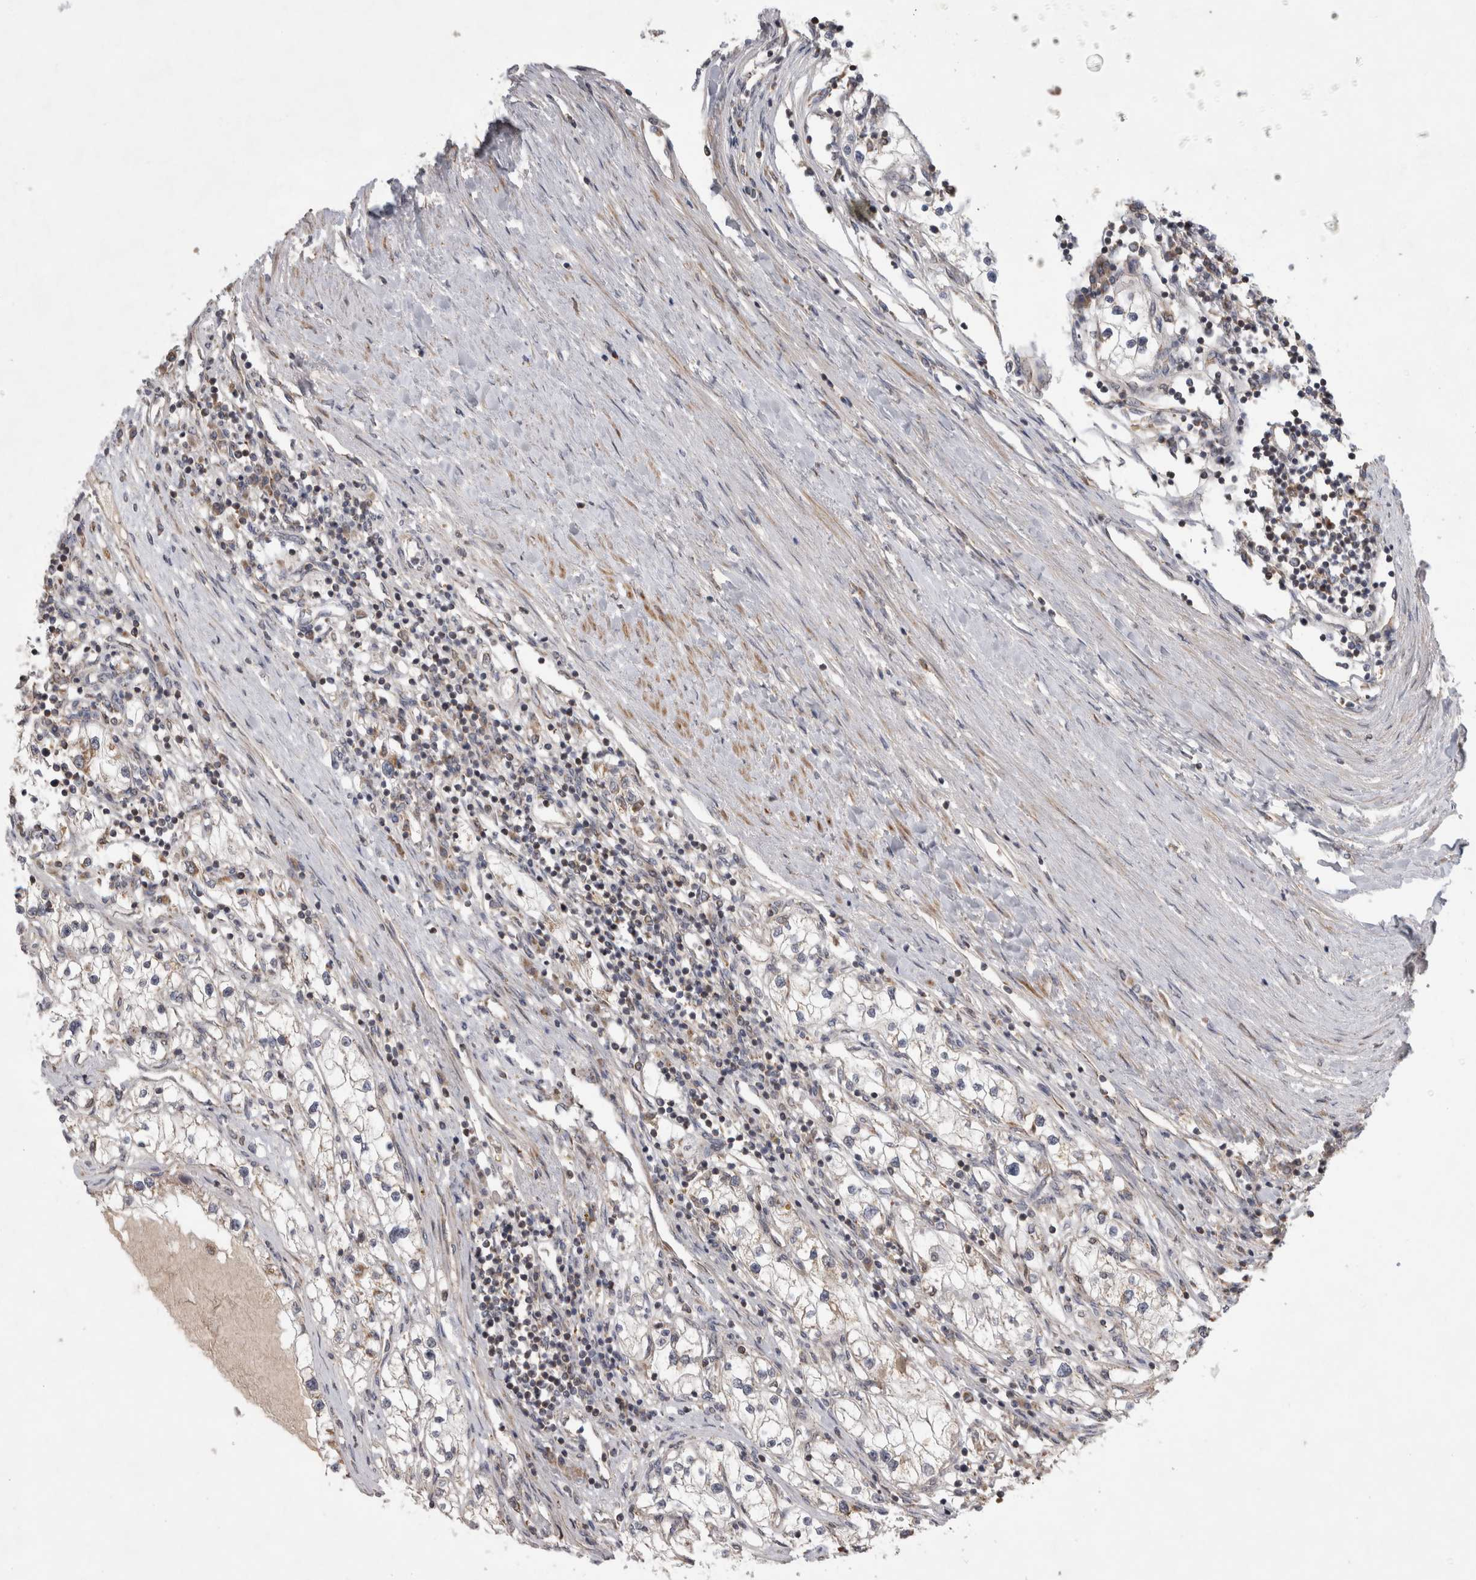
{"staining": {"intensity": "negative", "quantity": "none", "location": "none"}, "tissue": "renal cancer", "cell_type": "Tumor cells", "image_type": "cancer", "snomed": [{"axis": "morphology", "description": "Adenocarcinoma, NOS"}, {"axis": "topography", "description": "Kidney"}], "caption": "This photomicrograph is of renal adenocarcinoma stained with immunohistochemistry to label a protein in brown with the nuclei are counter-stained blue. There is no expression in tumor cells.", "gene": "KCNIP1", "patient": {"sex": "male", "age": 68}}